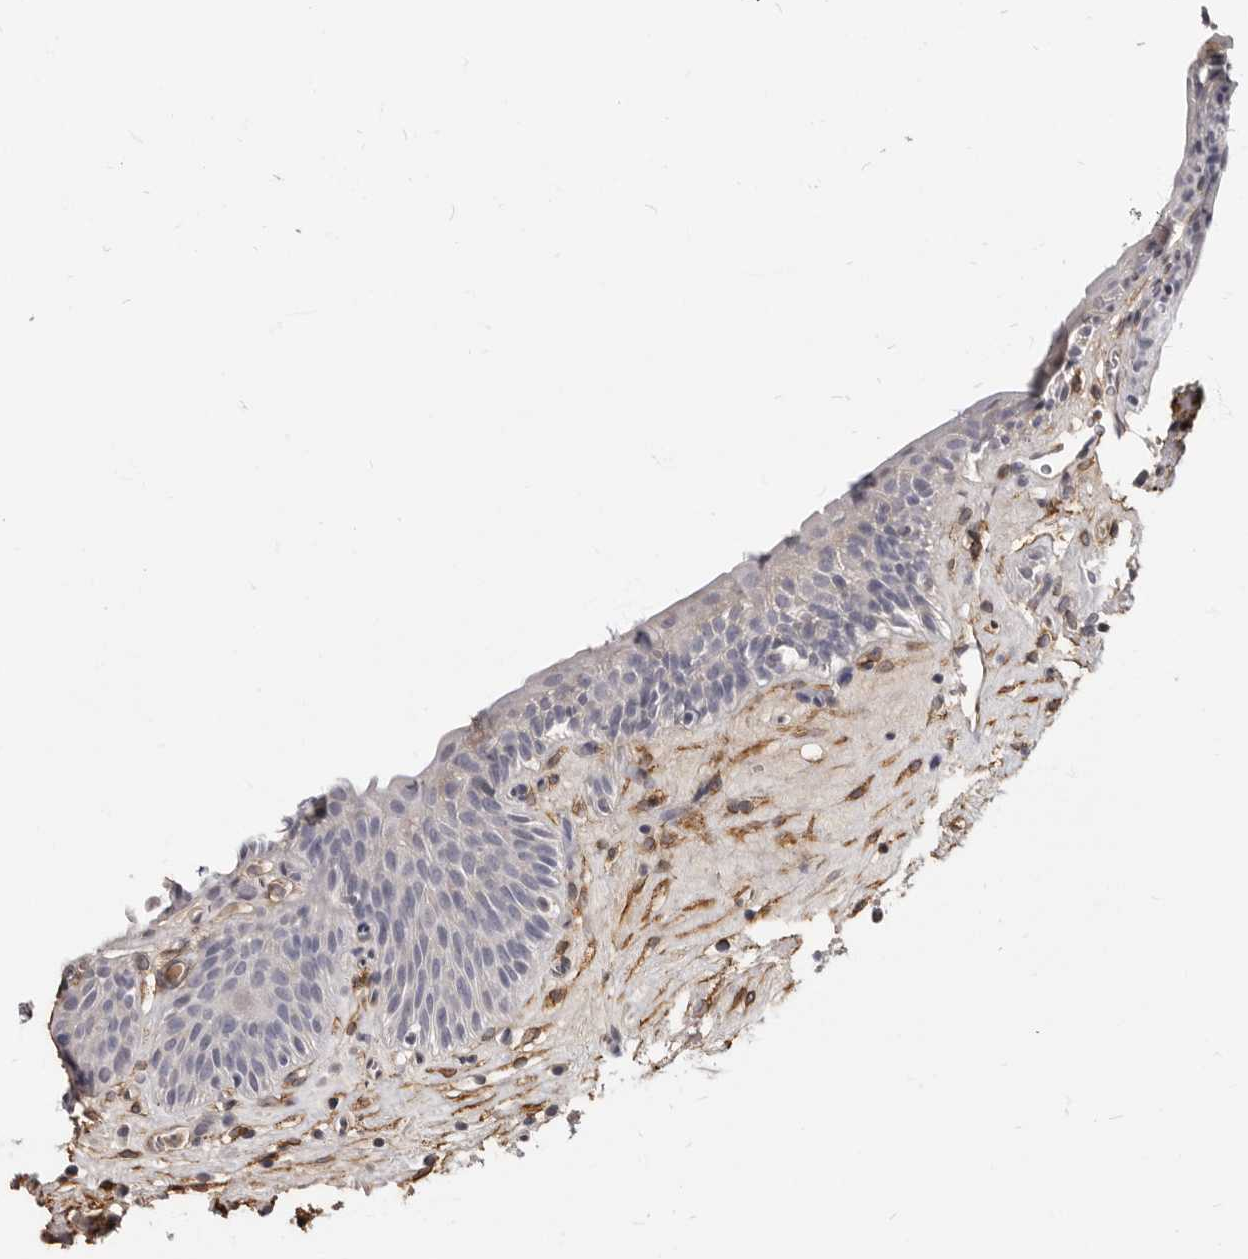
{"staining": {"intensity": "negative", "quantity": "none", "location": "none"}, "tissue": "urinary bladder", "cell_type": "Urothelial cells", "image_type": "normal", "snomed": [{"axis": "morphology", "description": "Normal tissue, NOS"}, {"axis": "topography", "description": "Urinary bladder"}], "caption": "Urinary bladder was stained to show a protein in brown. There is no significant expression in urothelial cells. Nuclei are stained in blue.", "gene": "MRGPRF", "patient": {"sex": "male", "age": 83}}